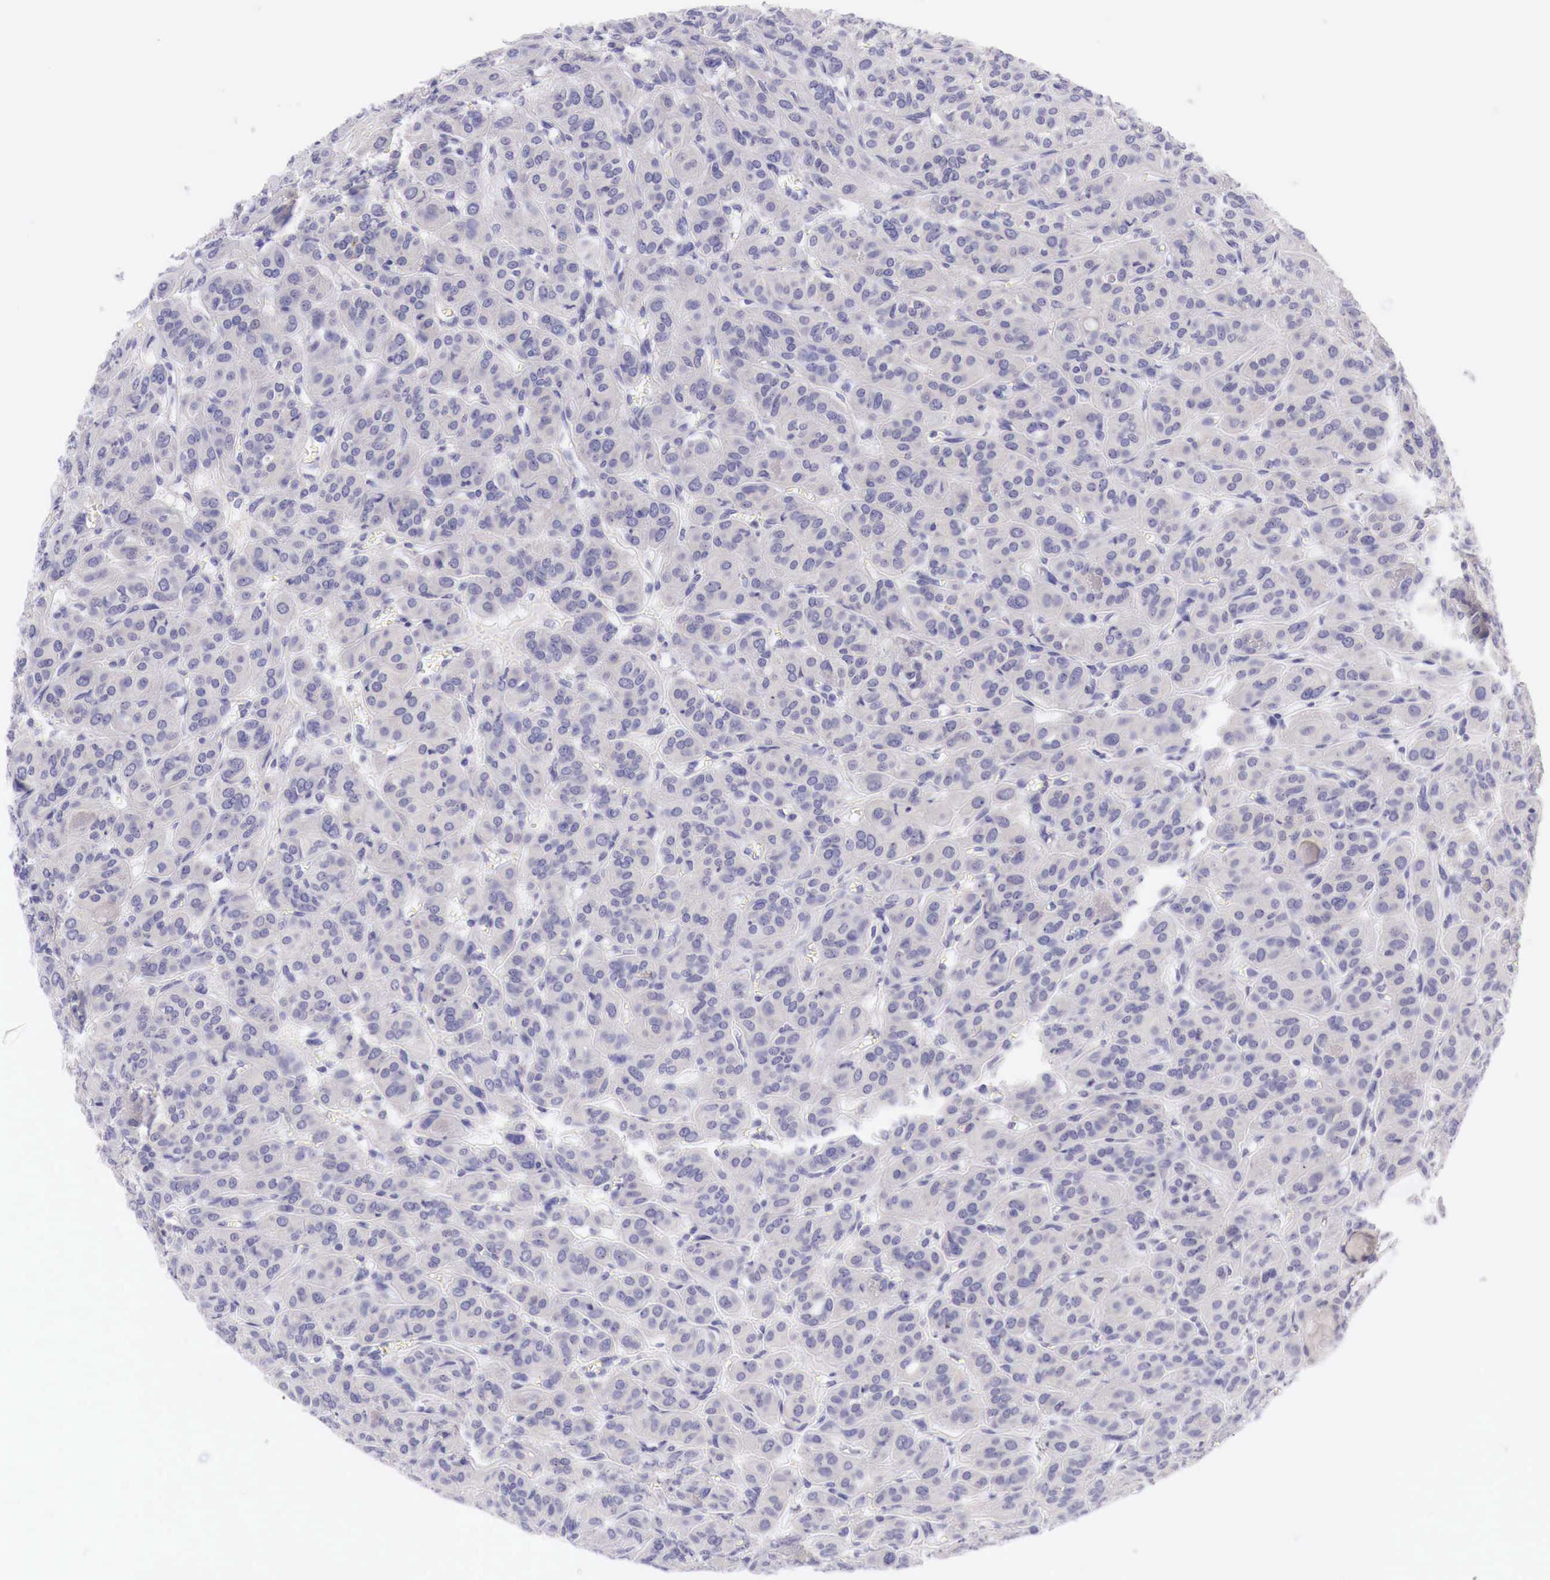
{"staining": {"intensity": "negative", "quantity": "none", "location": "none"}, "tissue": "thyroid cancer", "cell_type": "Tumor cells", "image_type": "cancer", "snomed": [{"axis": "morphology", "description": "Follicular adenoma carcinoma, NOS"}, {"axis": "topography", "description": "Thyroid gland"}], "caption": "Thyroid cancer (follicular adenoma carcinoma) stained for a protein using immunohistochemistry (IHC) exhibits no positivity tumor cells.", "gene": "BCL6", "patient": {"sex": "female", "age": 71}}